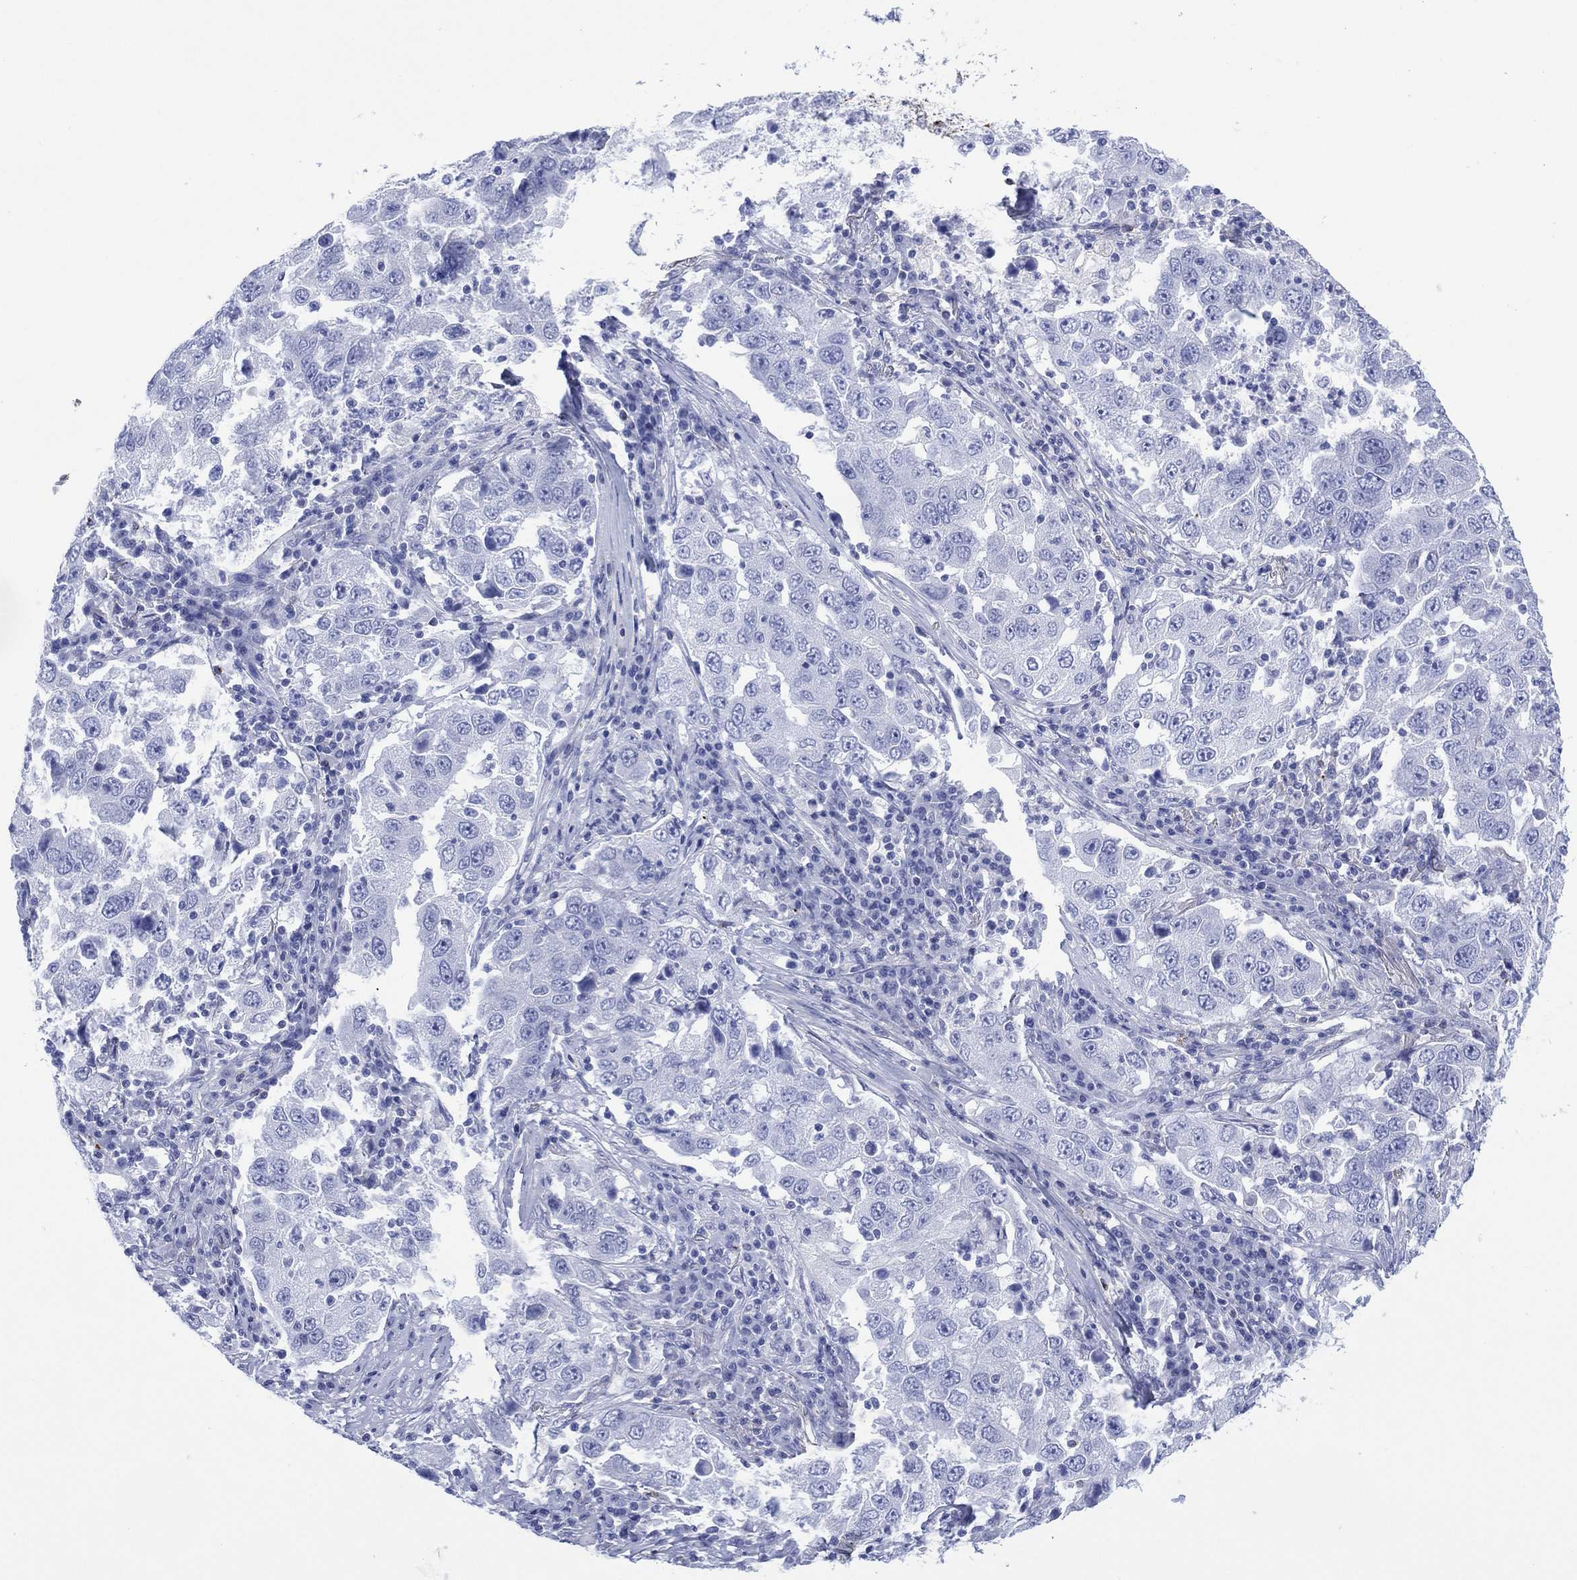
{"staining": {"intensity": "negative", "quantity": "none", "location": "none"}, "tissue": "lung cancer", "cell_type": "Tumor cells", "image_type": "cancer", "snomed": [{"axis": "morphology", "description": "Adenocarcinoma, NOS"}, {"axis": "topography", "description": "Lung"}], "caption": "Immunohistochemical staining of human adenocarcinoma (lung) demonstrates no significant expression in tumor cells. The staining was performed using DAB (3,3'-diaminobenzidine) to visualize the protein expression in brown, while the nuclei were stained in blue with hematoxylin (Magnification: 20x).", "gene": "DPP4", "patient": {"sex": "male", "age": 73}}